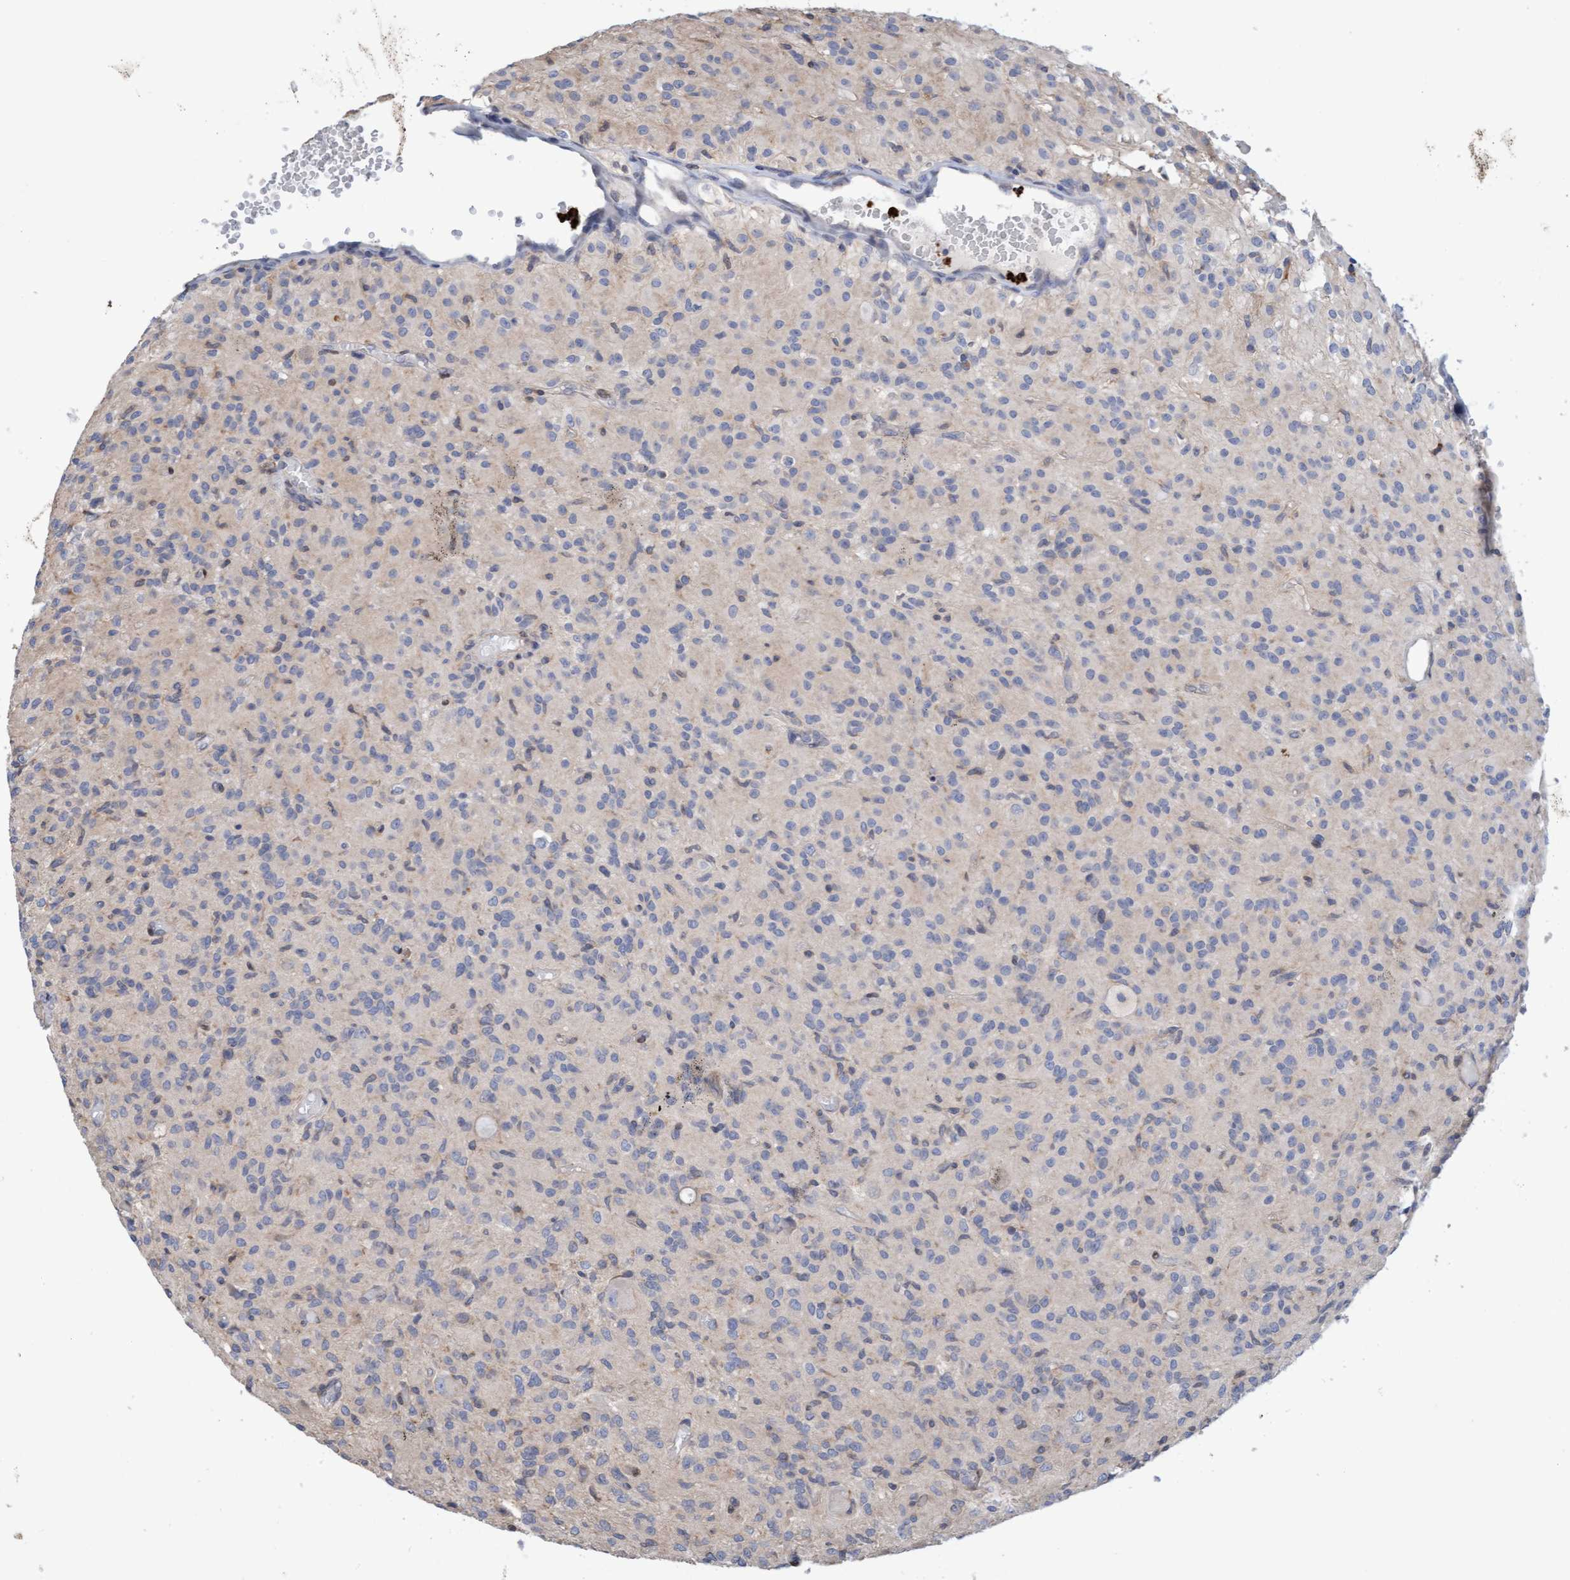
{"staining": {"intensity": "negative", "quantity": "none", "location": "none"}, "tissue": "glioma", "cell_type": "Tumor cells", "image_type": "cancer", "snomed": [{"axis": "morphology", "description": "Glioma, malignant, High grade"}, {"axis": "topography", "description": "Brain"}], "caption": "Histopathology image shows no protein expression in tumor cells of malignant high-grade glioma tissue.", "gene": "MMP8", "patient": {"sex": "female", "age": 59}}